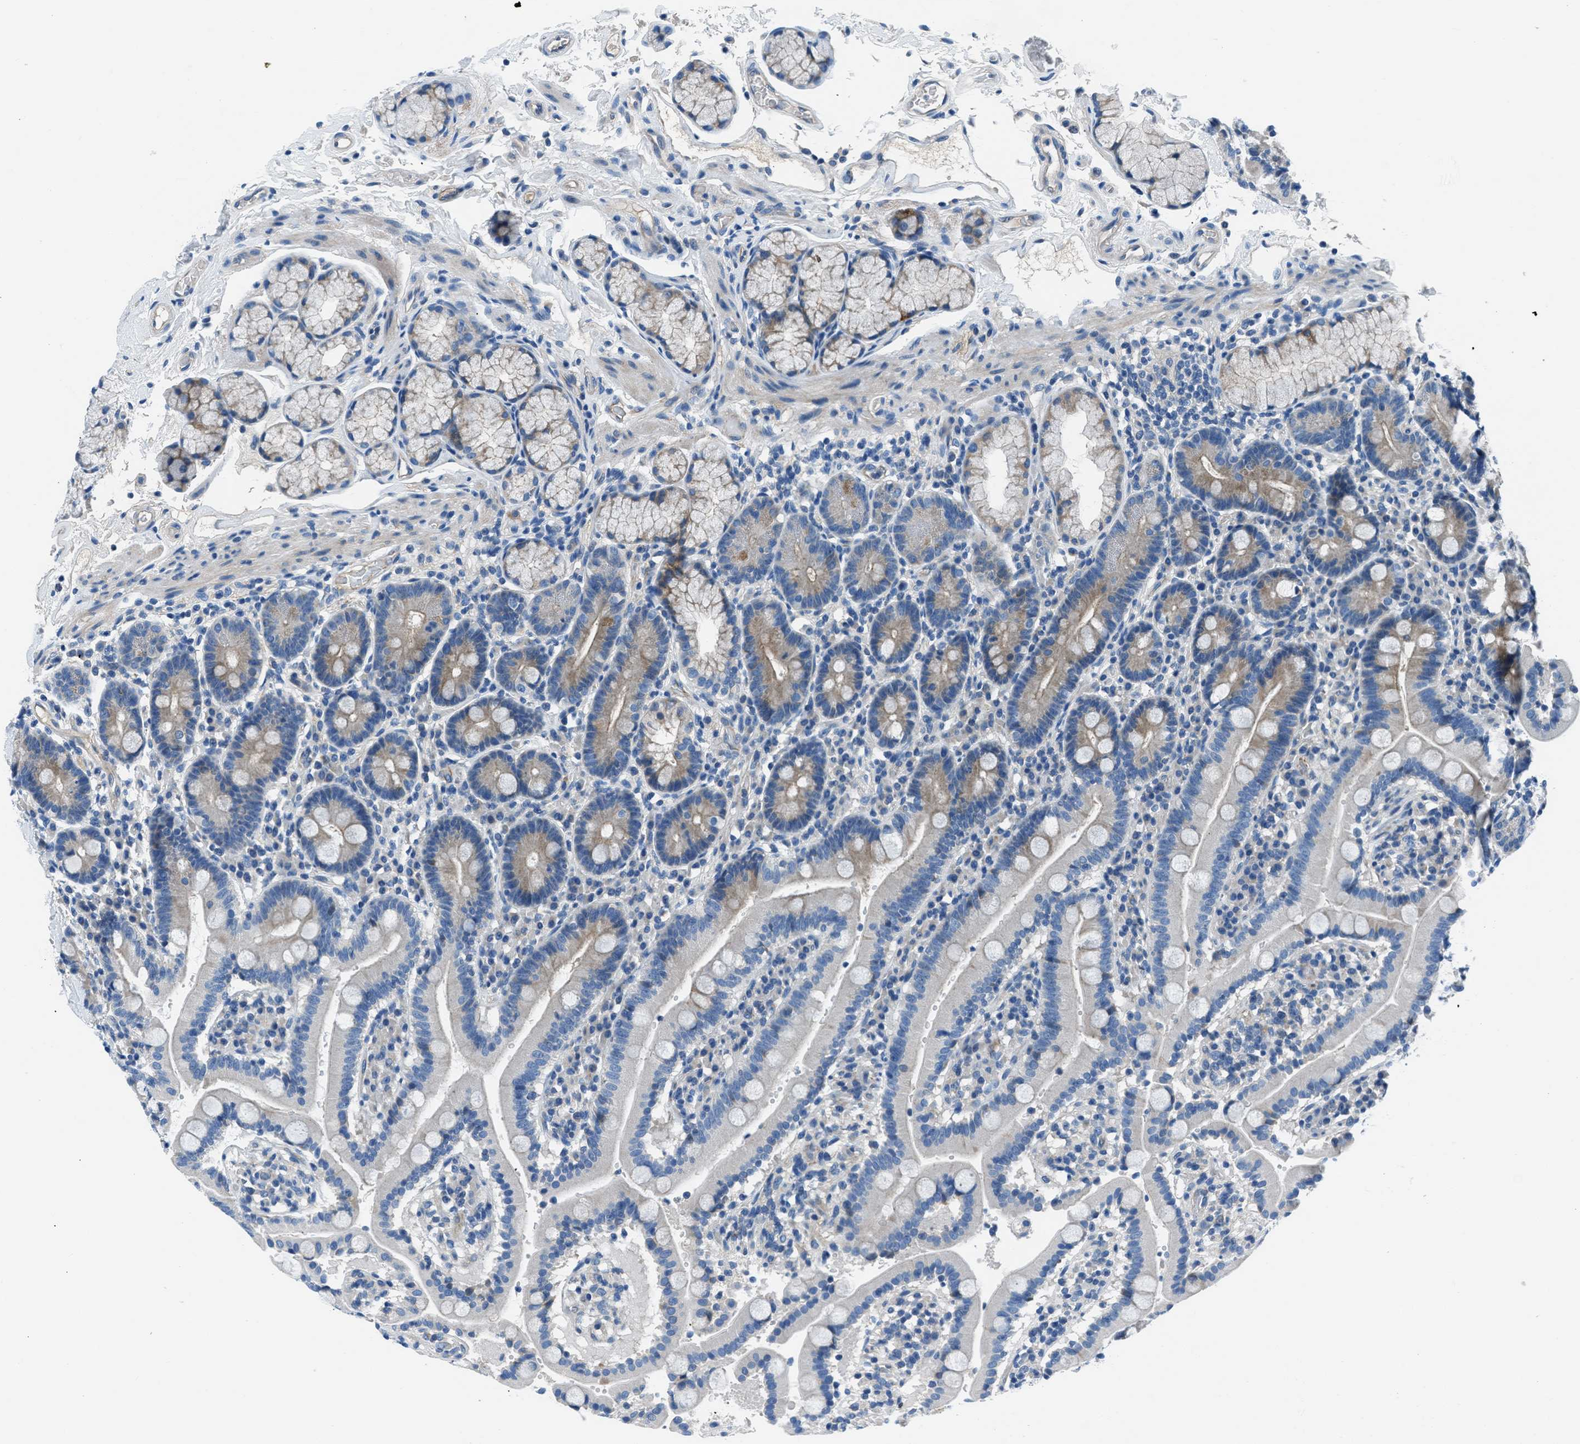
{"staining": {"intensity": "moderate", "quantity": "25%-75%", "location": "cytoplasmic/membranous"}, "tissue": "duodenum", "cell_type": "Glandular cells", "image_type": "normal", "snomed": [{"axis": "morphology", "description": "Normal tissue, NOS"}, {"axis": "topography", "description": "Small intestine, NOS"}], "caption": "DAB immunohistochemical staining of unremarkable human duodenum shows moderate cytoplasmic/membranous protein positivity in approximately 25%-75% of glandular cells. The protein of interest is stained brown, and the nuclei are stained in blue (DAB IHC with brightfield microscopy, high magnification).", "gene": "SLC38A6", "patient": {"sex": "female", "age": 71}}